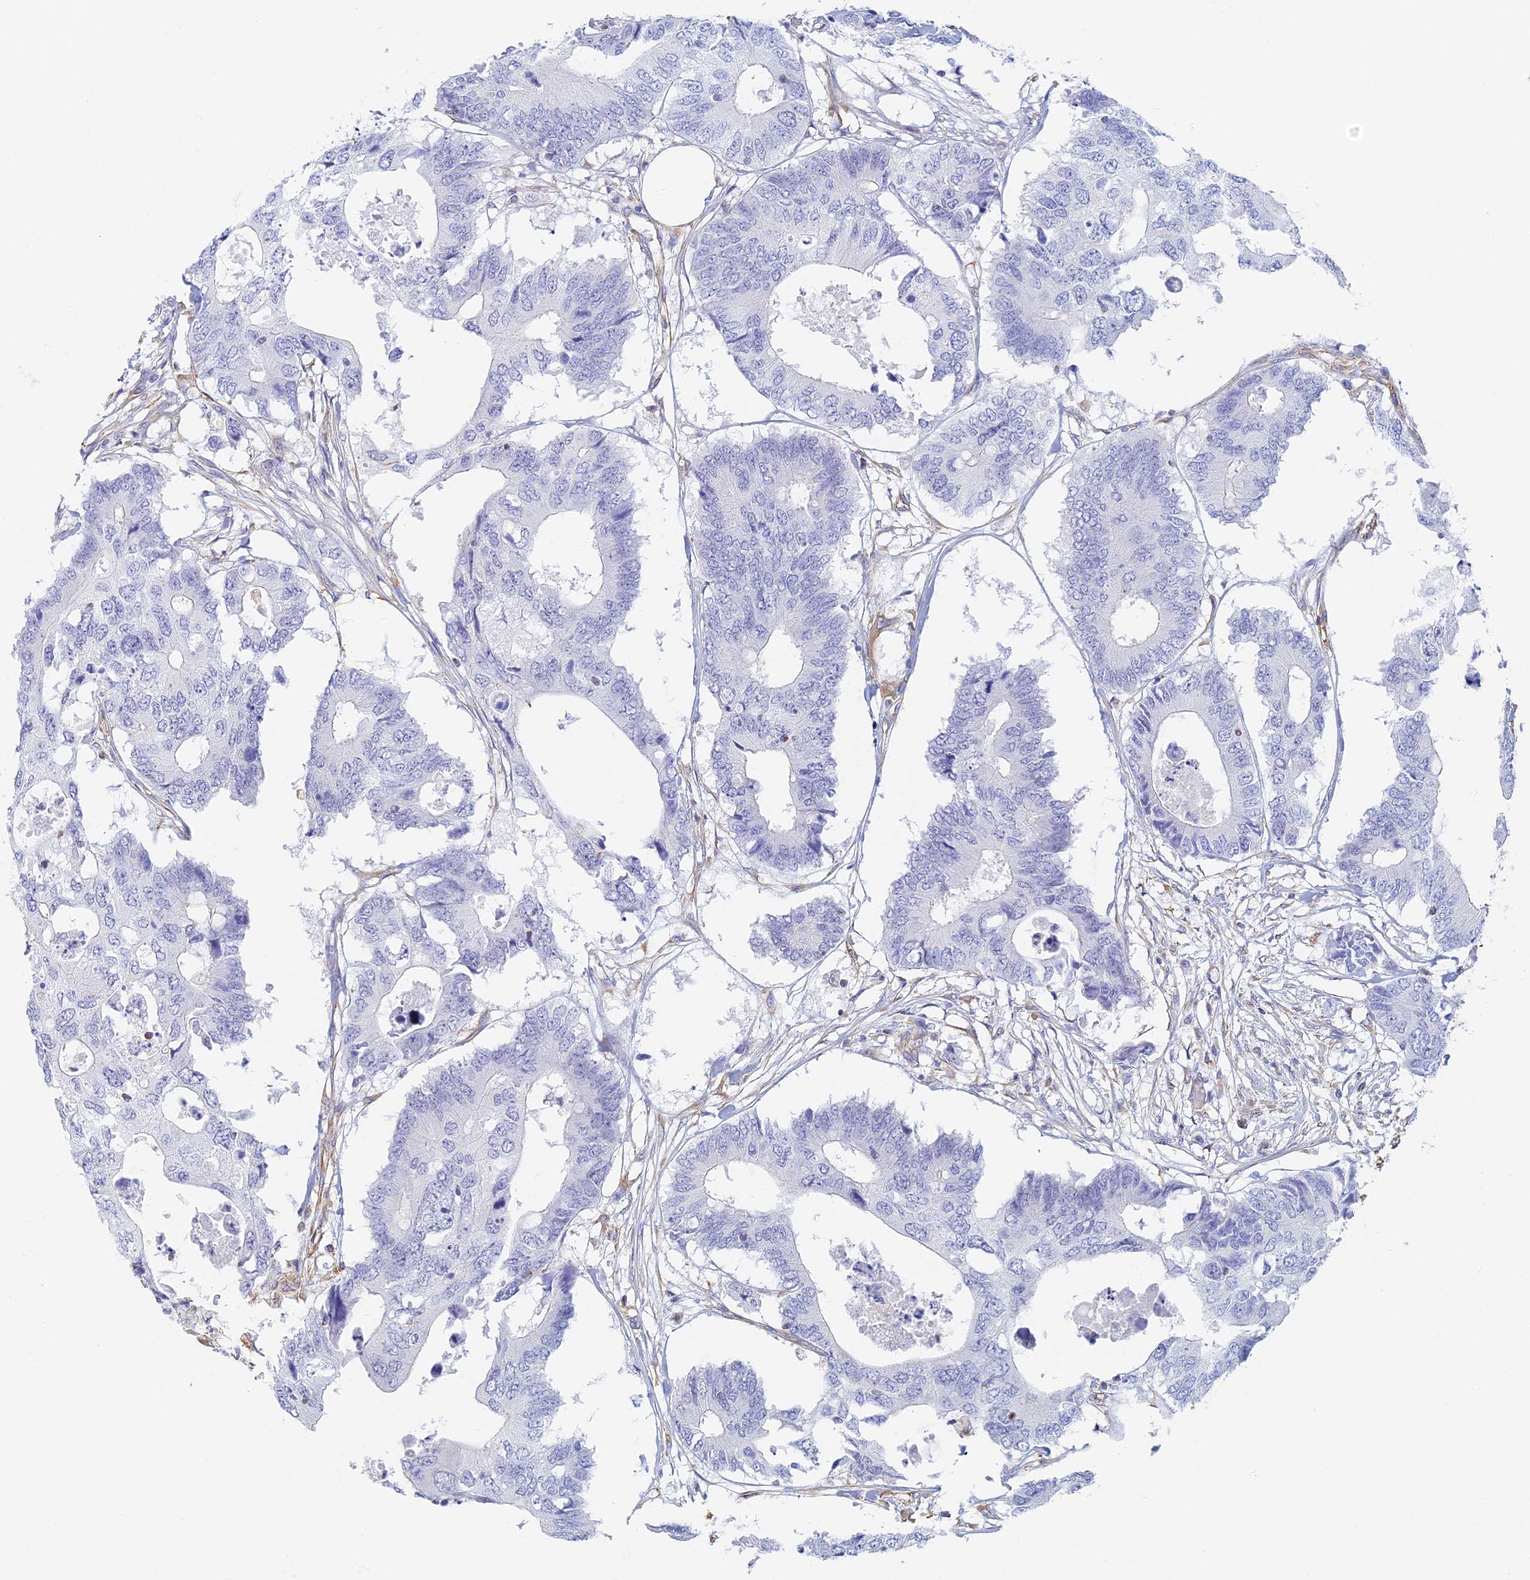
{"staining": {"intensity": "negative", "quantity": "none", "location": "none"}, "tissue": "colorectal cancer", "cell_type": "Tumor cells", "image_type": "cancer", "snomed": [{"axis": "morphology", "description": "Adenocarcinoma, NOS"}, {"axis": "topography", "description": "Colon"}], "caption": "Tumor cells show no significant protein expression in colorectal cancer.", "gene": "RMC1", "patient": {"sex": "male", "age": 71}}